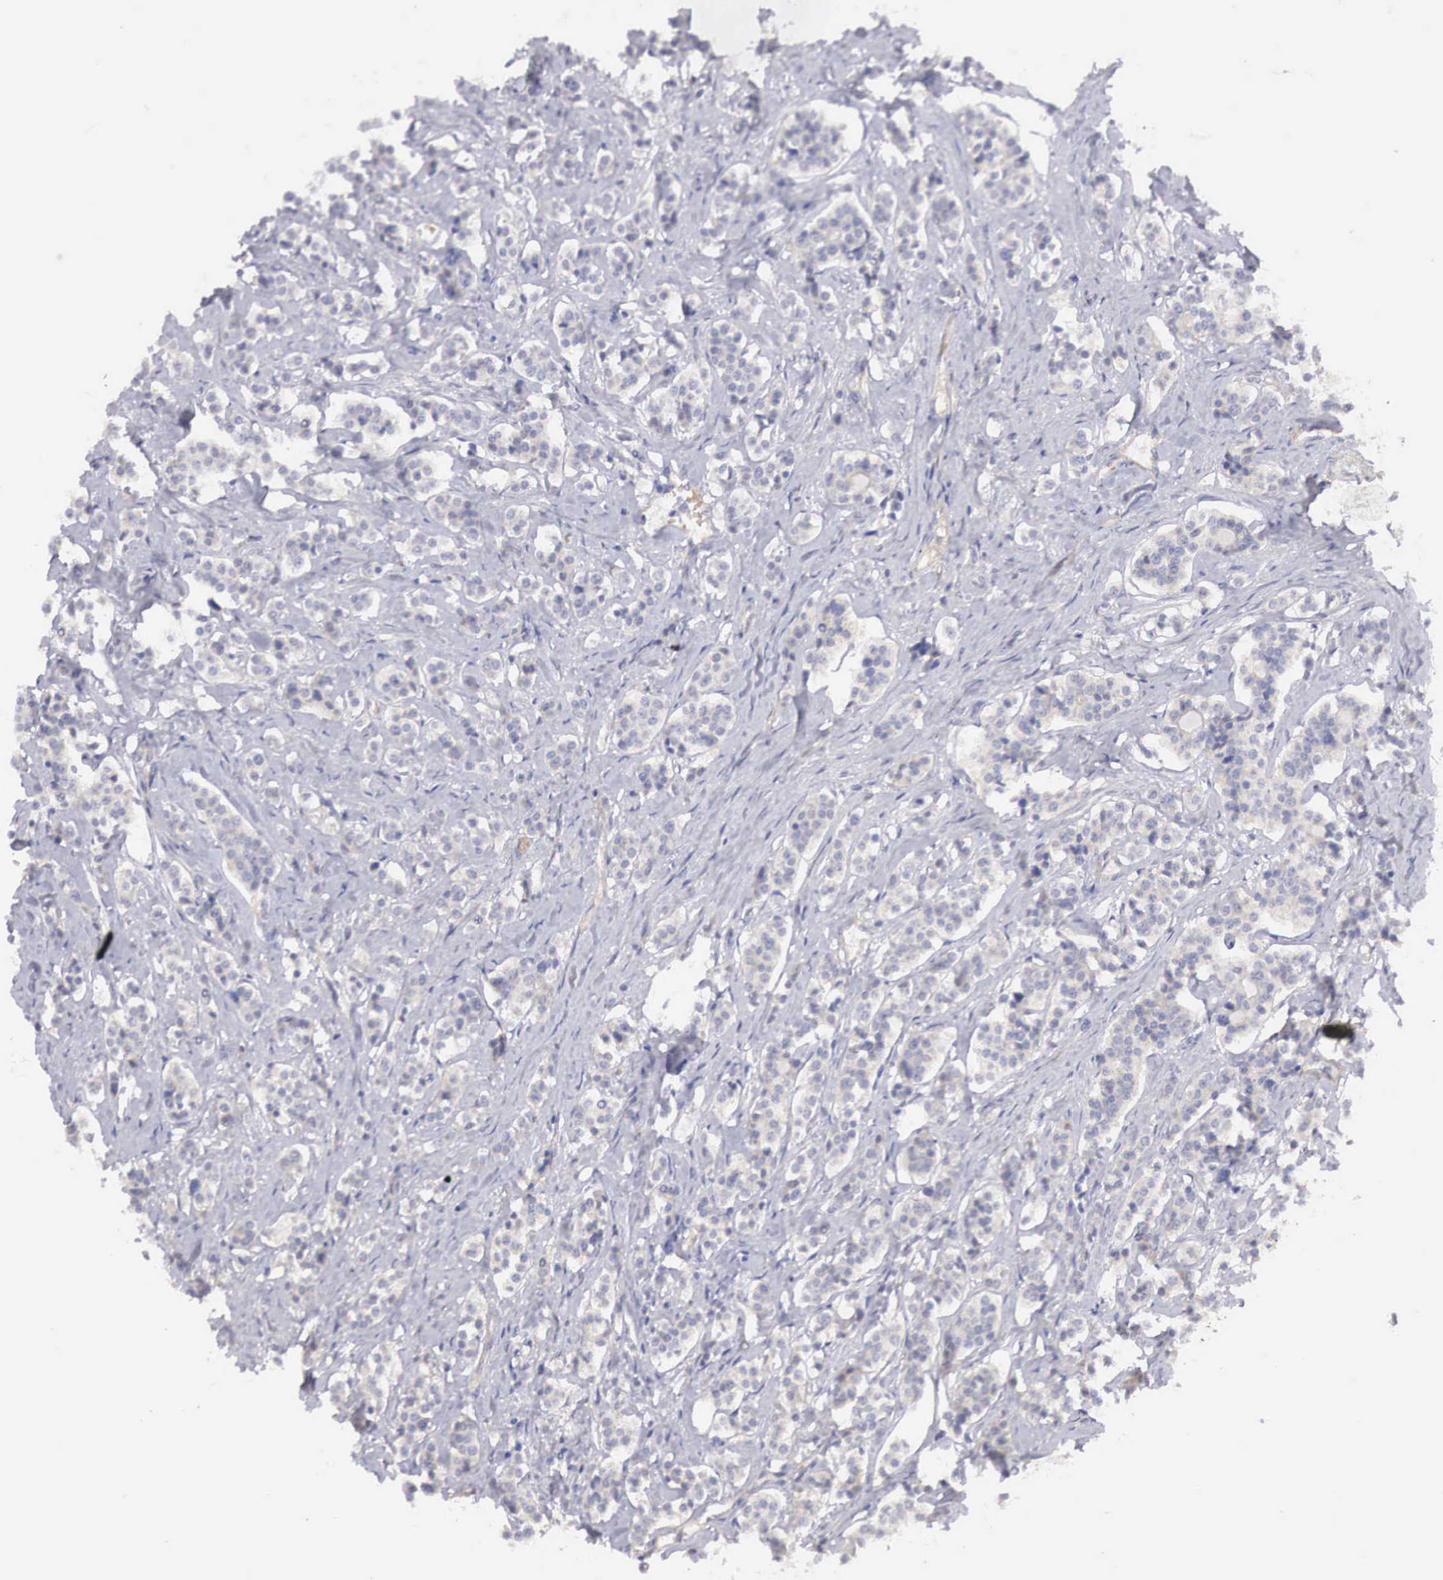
{"staining": {"intensity": "negative", "quantity": "none", "location": "none"}, "tissue": "carcinoid", "cell_type": "Tumor cells", "image_type": "cancer", "snomed": [{"axis": "morphology", "description": "Carcinoid, malignant, NOS"}, {"axis": "topography", "description": "Small intestine"}], "caption": "Immunohistochemistry (IHC) photomicrograph of carcinoid stained for a protein (brown), which displays no expression in tumor cells. (IHC, brightfield microscopy, high magnification).", "gene": "KLHDC7B", "patient": {"sex": "male", "age": 63}}